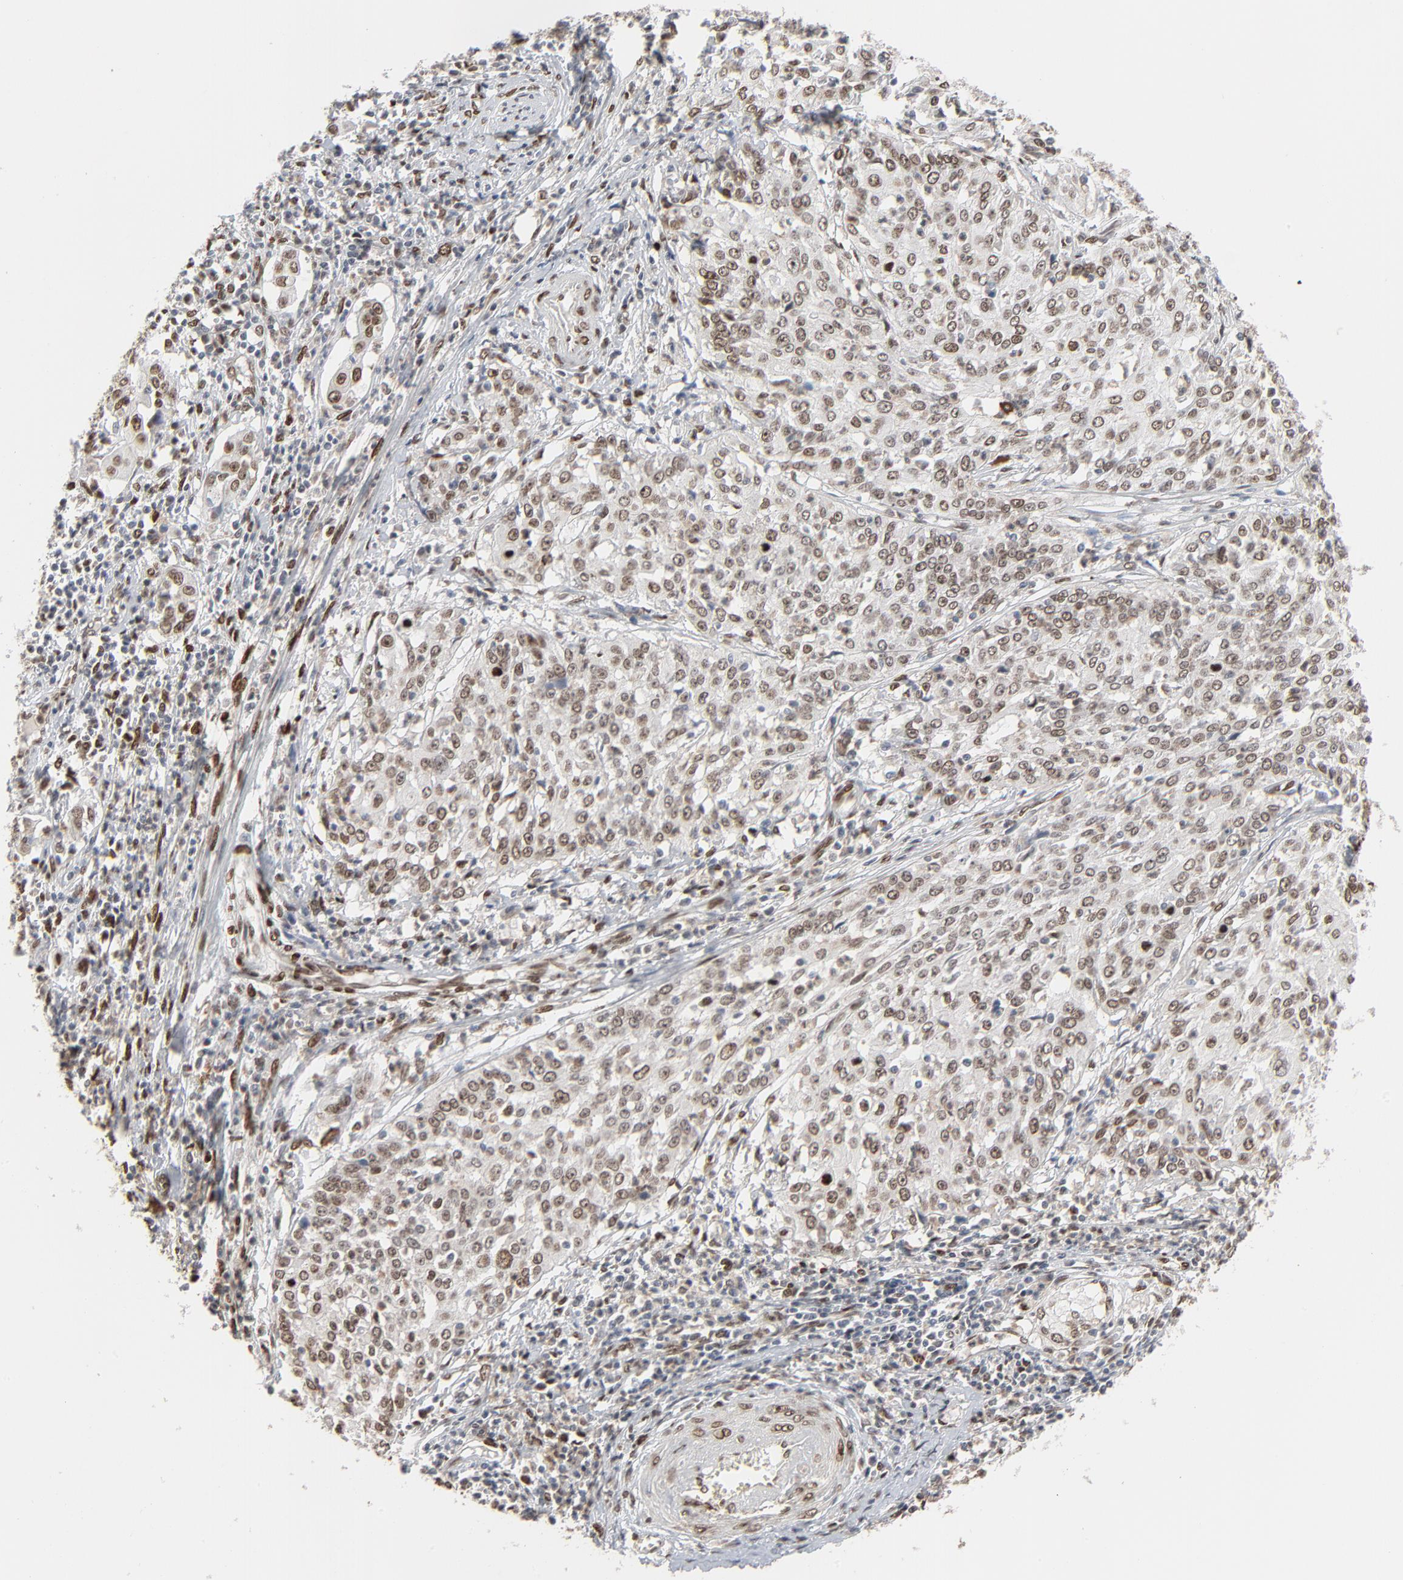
{"staining": {"intensity": "strong", "quantity": ">75%", "location": "nuclear"}, "tissue": "cervical cancer", "cell_type": "Tumor cells", "image_type": "cancer", "snomed": [{"axis": "morphology", "description": "Squamous cell carcinoma, NOS"}, {"axis": "topography", "description": "Cervix"}], "caption": "High-power microscopy captured an IHC micrograph of cervical cancer, revealing strong nuclear positivity in approximately >75% of tumor cells.", "gene": "CUX1", "patient": {"sex": "female", "age": 39}}